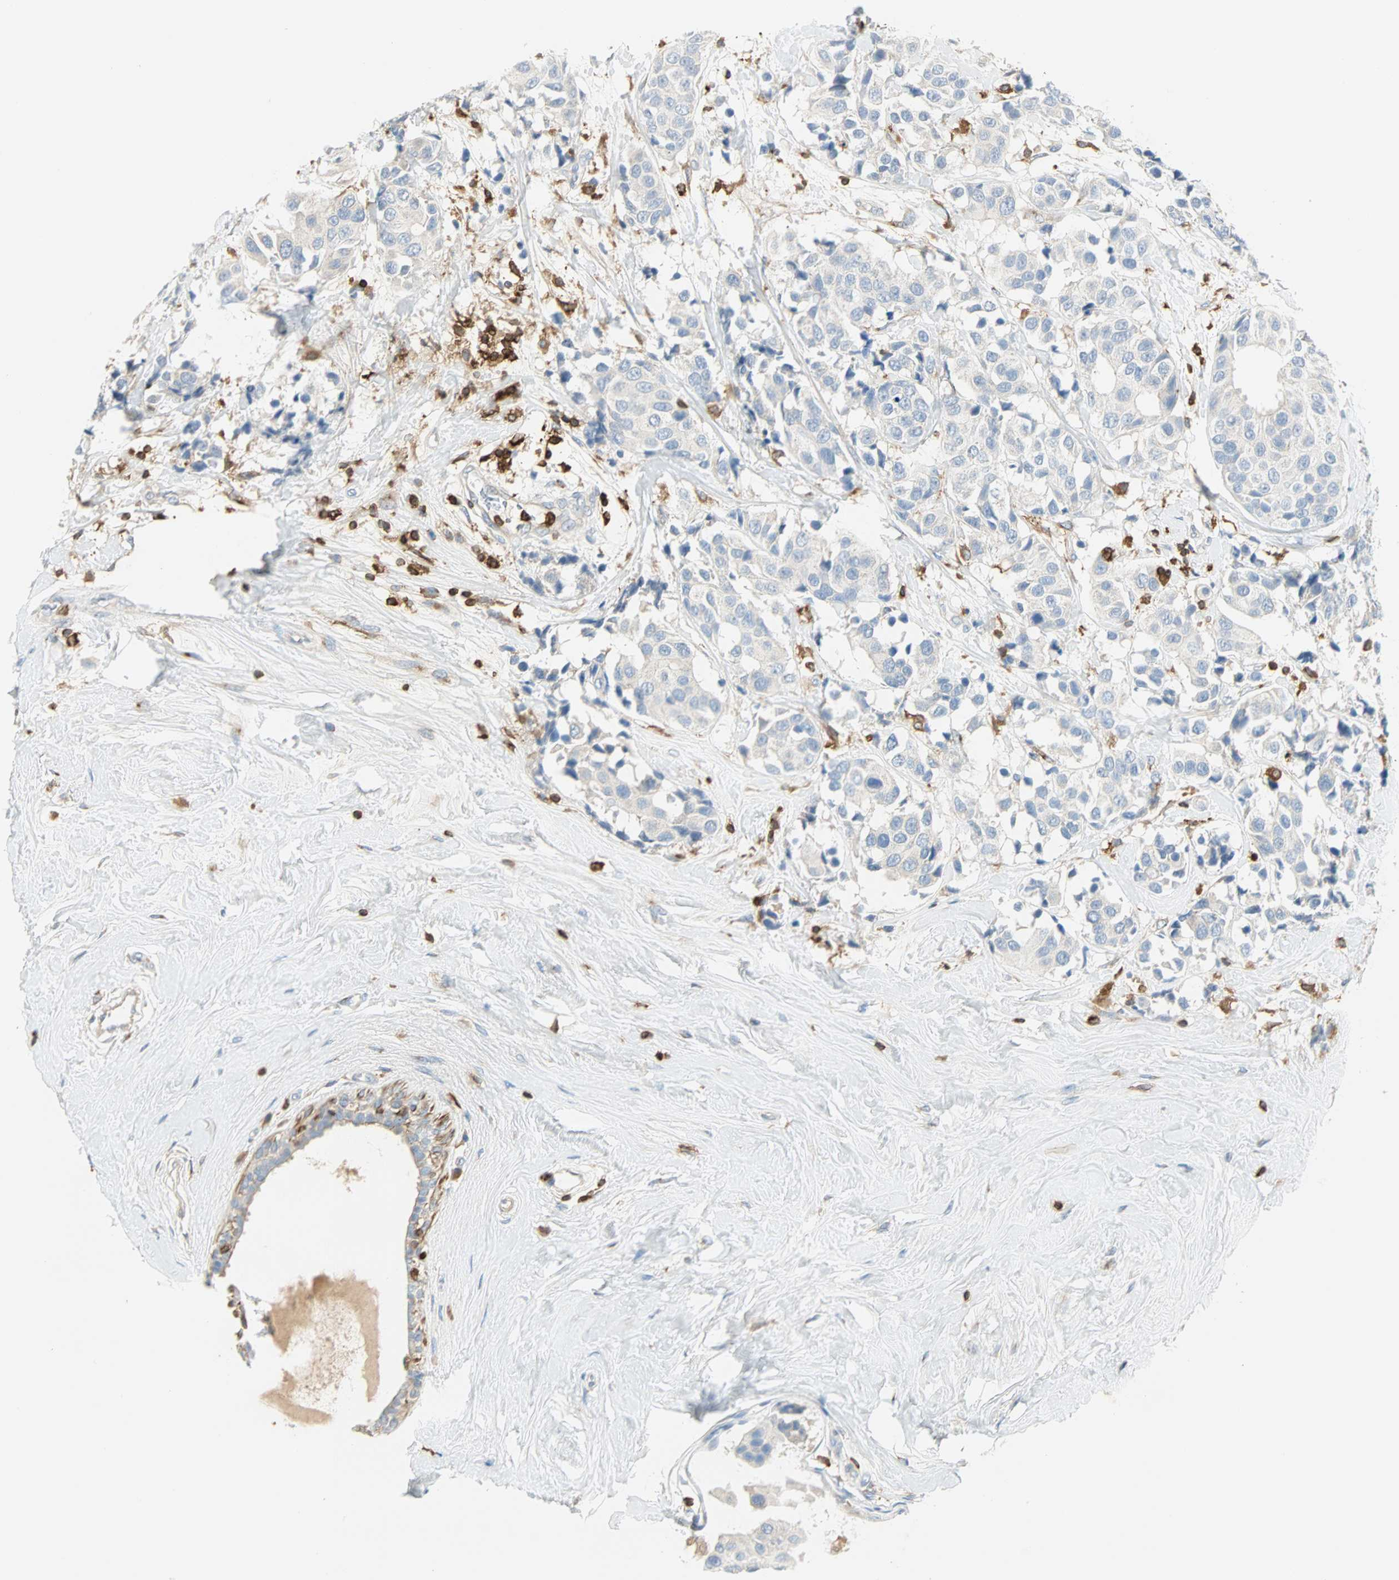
{"staining": {"intensity": "negative", "quantity": "none", "location": "none"}, "tissue": "breast cancer", "cell_type": "Tumor cells", "image_type": "cancer", "snomed": [{"axis": "morphology", "description": "Normal tissue, NOS"}, {"axis": "morphology", "description": "Duct carcinoma"}, {"axis": "topography", "description": "Breast"}], "caption": "The image reveals no staining of tumor cells in breast cancer.", "gene": "FMNL1", "patient": {"sex": "female", "age": 39}}